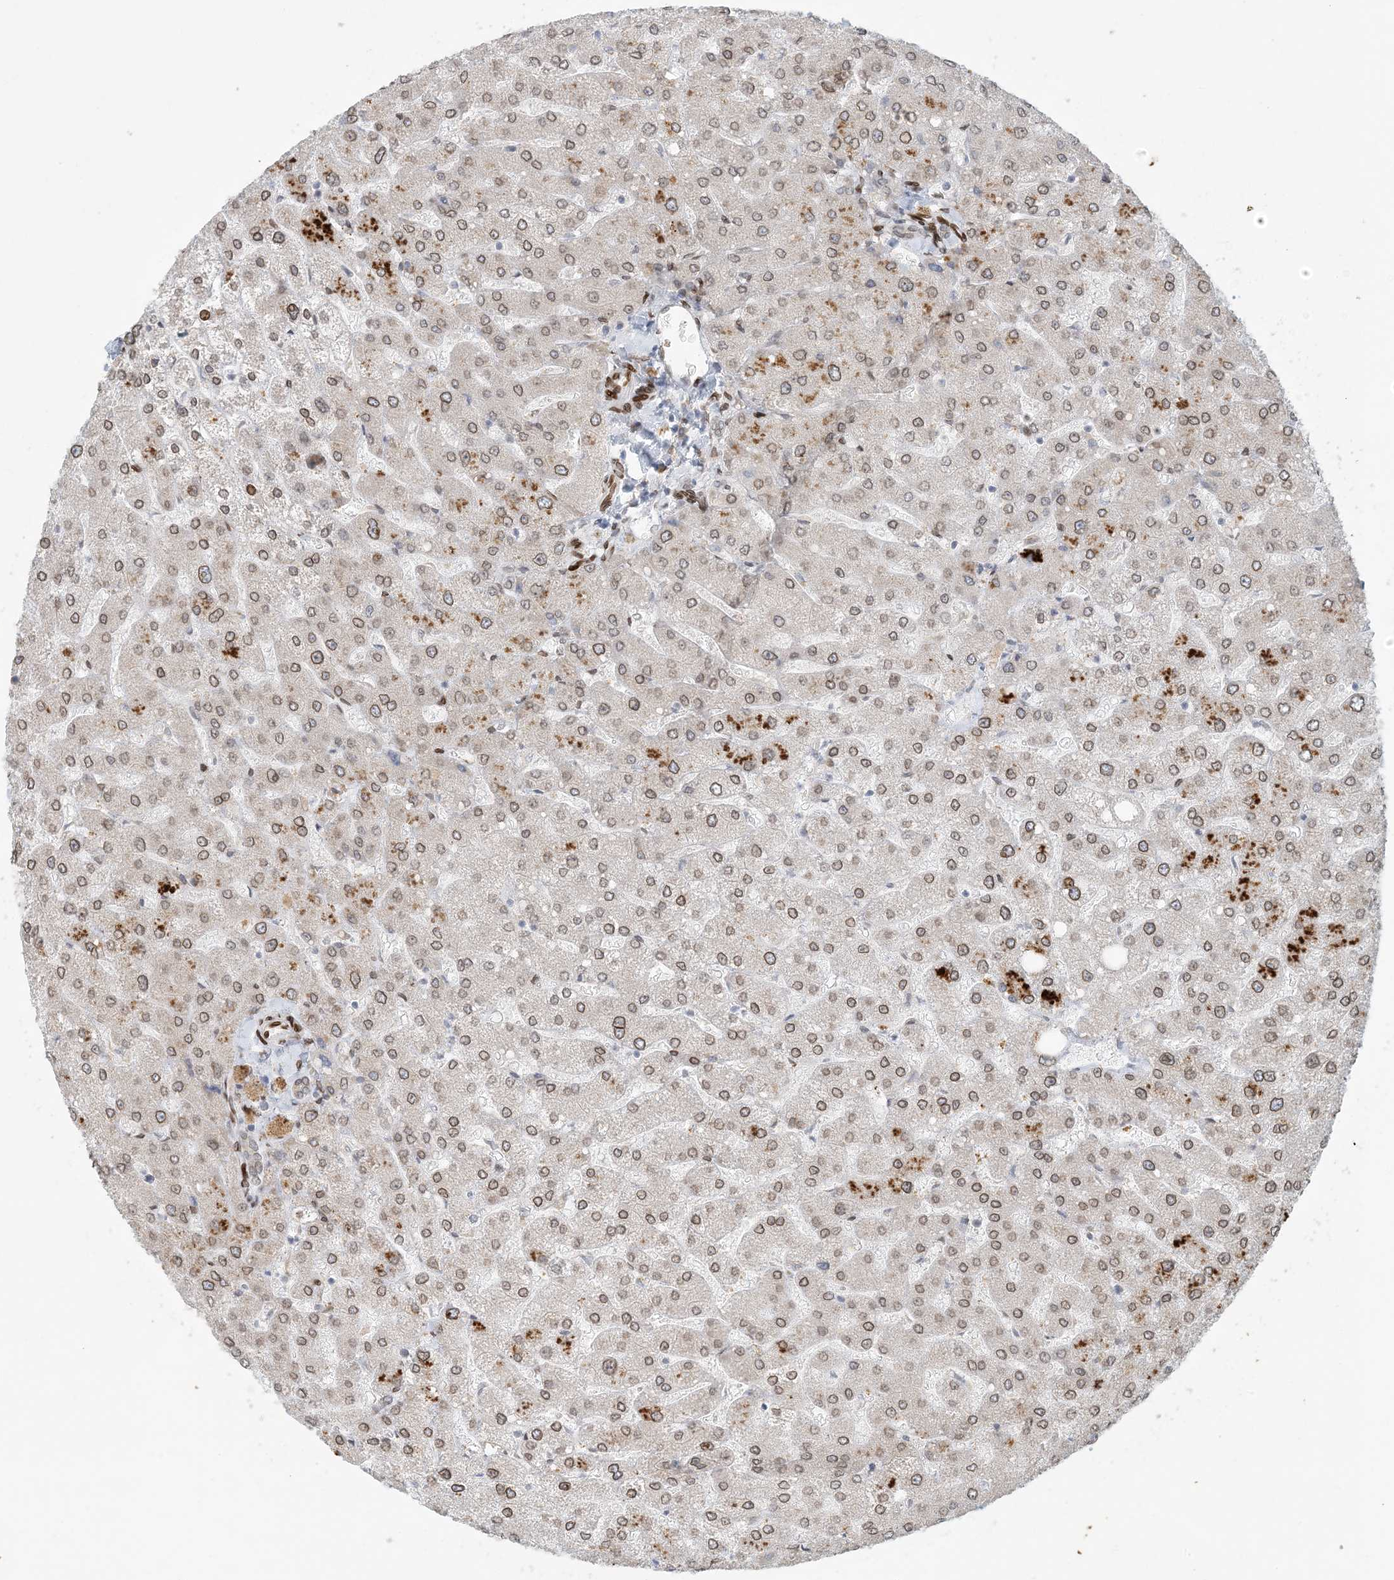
{"staining": {"intensity": "weak", "quantity": "<25%", "location": "cytoplasmic/membranous,nuclear"}, "tissue": "liver", "cell_type": "Cholangiocytes", "image_type": "normal", "snomed": [{"axis": "morphology", "description": "Normal tissue, NOS"}, {"axis": "topography", "description": "Liver"}], "caption": "Immunohistochemical staining of benign liver reveals no significant positivity in cholangiocytes.", "gene": "SLC35A2", "patient": {"sex": "male", "age": 55}}